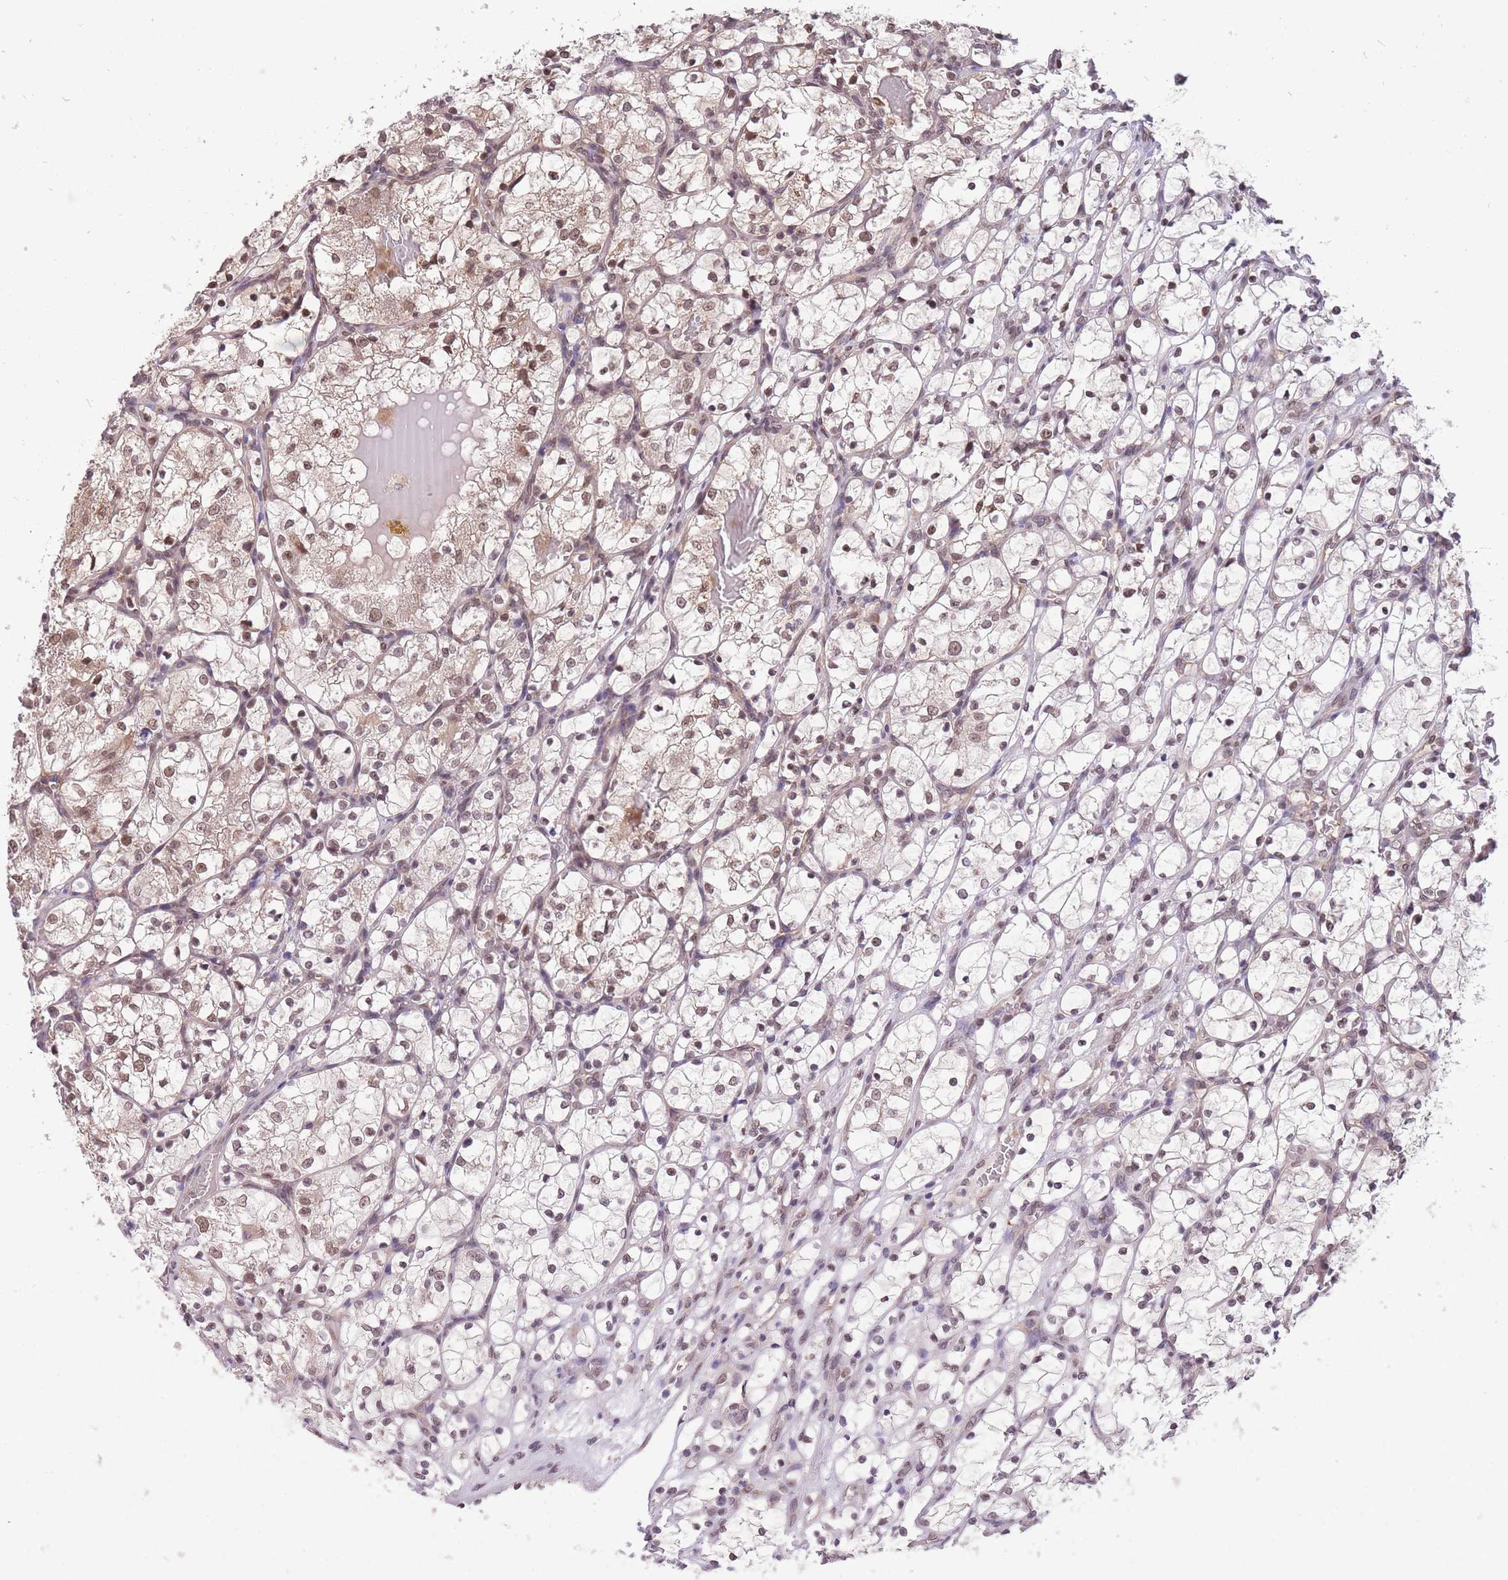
{"staining": {"intensity": "weak", "quantity": ">75%", "location": "nuclear"}, "tissue": "renal cancer", "cell_type": "Tumor cells", "image_type": "cancer", "snomed": [{"axis": "morphology", "description": "Adenocarcinoma, NOS"}, {"axis": "topography", "description": "Kidney"}], "caption": "There is low levels of weak nuclear expression in tumor cells of renal cancer (adenocarcinoma), as demonstrated by immunohistochemical staining (brown color).", "gene": "CDIP1", "patient": {"sex": "female", "age": 69}}